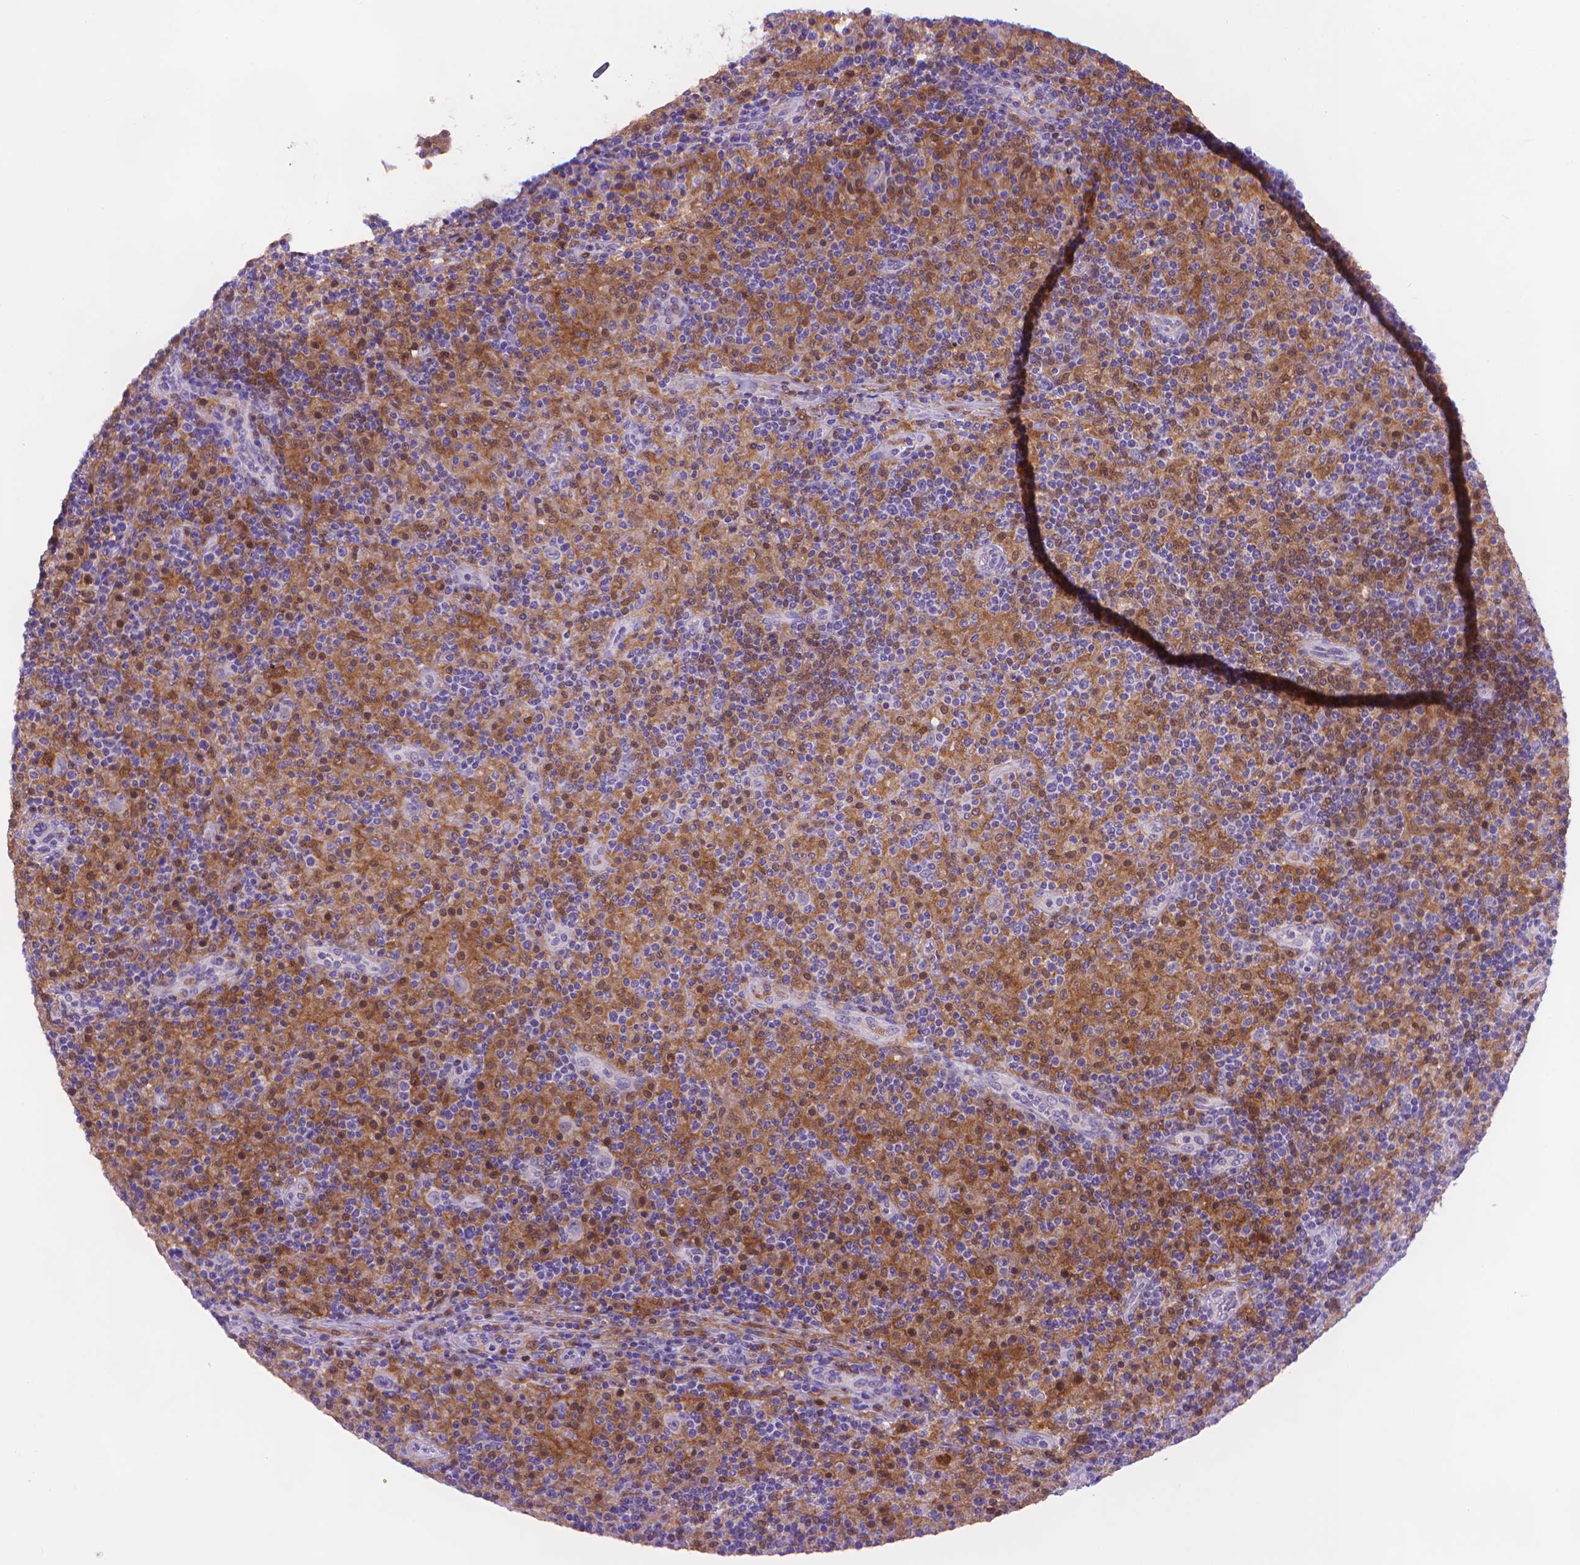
{"staining": {"intensity": "negative", "quantity": "none", "location": "none"}, "tissue": "lymphoma", "cell_type": "Tumor cells", "image_type": "cancer", "snomed": [{"axis": "morphology", "description": "Hodgkin's disease, NOS"}, {"axis": "topography", "description": "Lymph node"}], "caption": "Human Hodgkin's disease stained for a protein using immunohistochemistry (IHC) displays no staining in tumor cells.", "gene": "FGD2", "patient": {"sex": "male", "age": 70}}